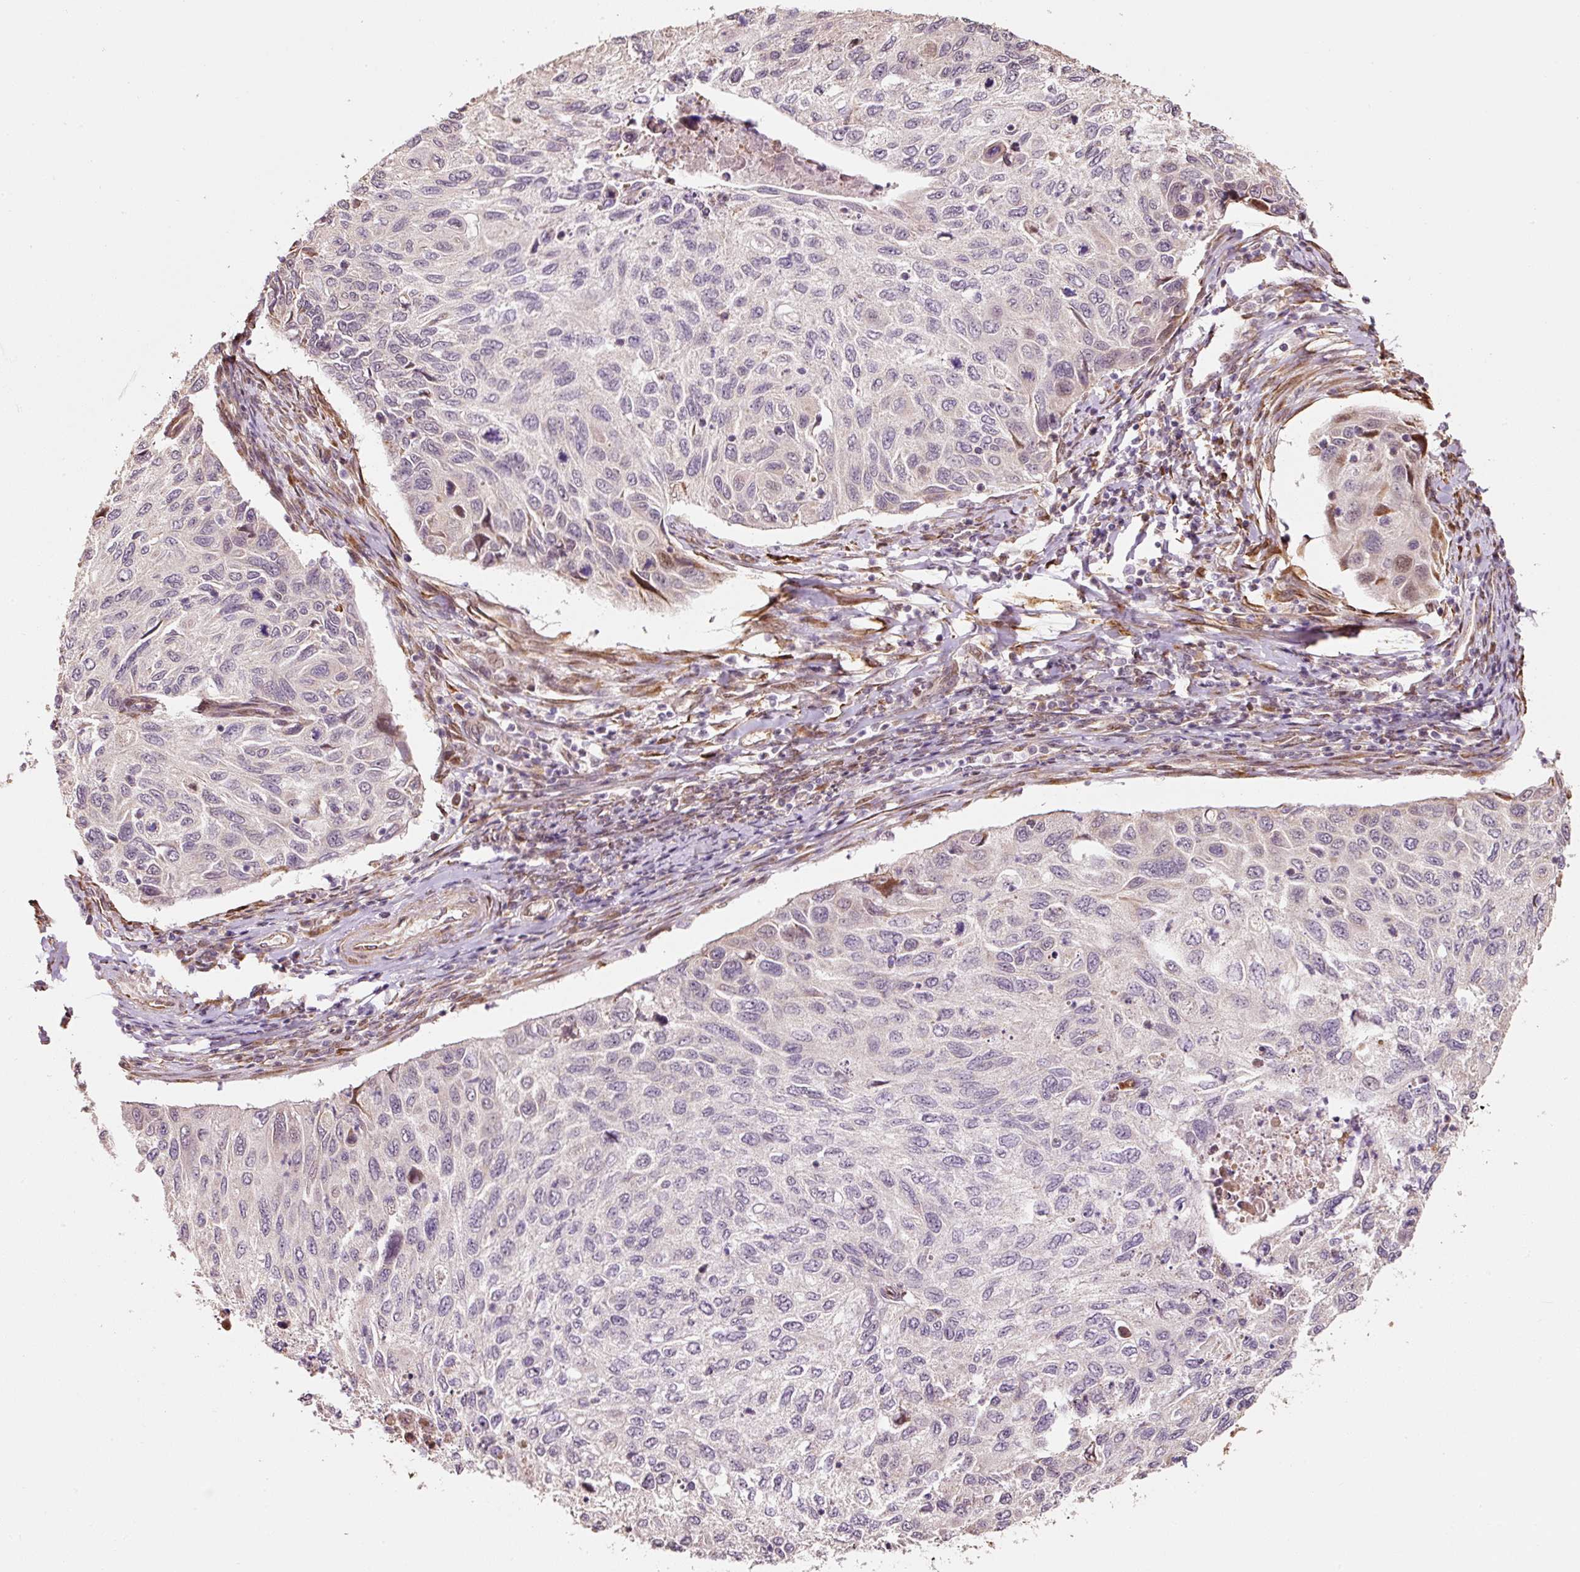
{"staining": {"intensity": "negative", "quantity": "none", "location": "none"}, "tissue": "cervical cancer", "cell_type": "Tumor cells", "image_type": "cancer", "snomed": [{"axis": "morphology", "description": "Squamous cell carcinoma, NOS"}, {"axis": "topography", "description": "Cervix"}], "caption": "High magnification brightfield microscopy of squamous cell carcinoma (cervical) stained with DAB (3,3'-diaminobenzidine) (brown) and counterstained with hematoxylin (blue): tumor cells show no significant positivity.", "gene": "ETF1", "patient": {"sex": "female", "age": 70}}